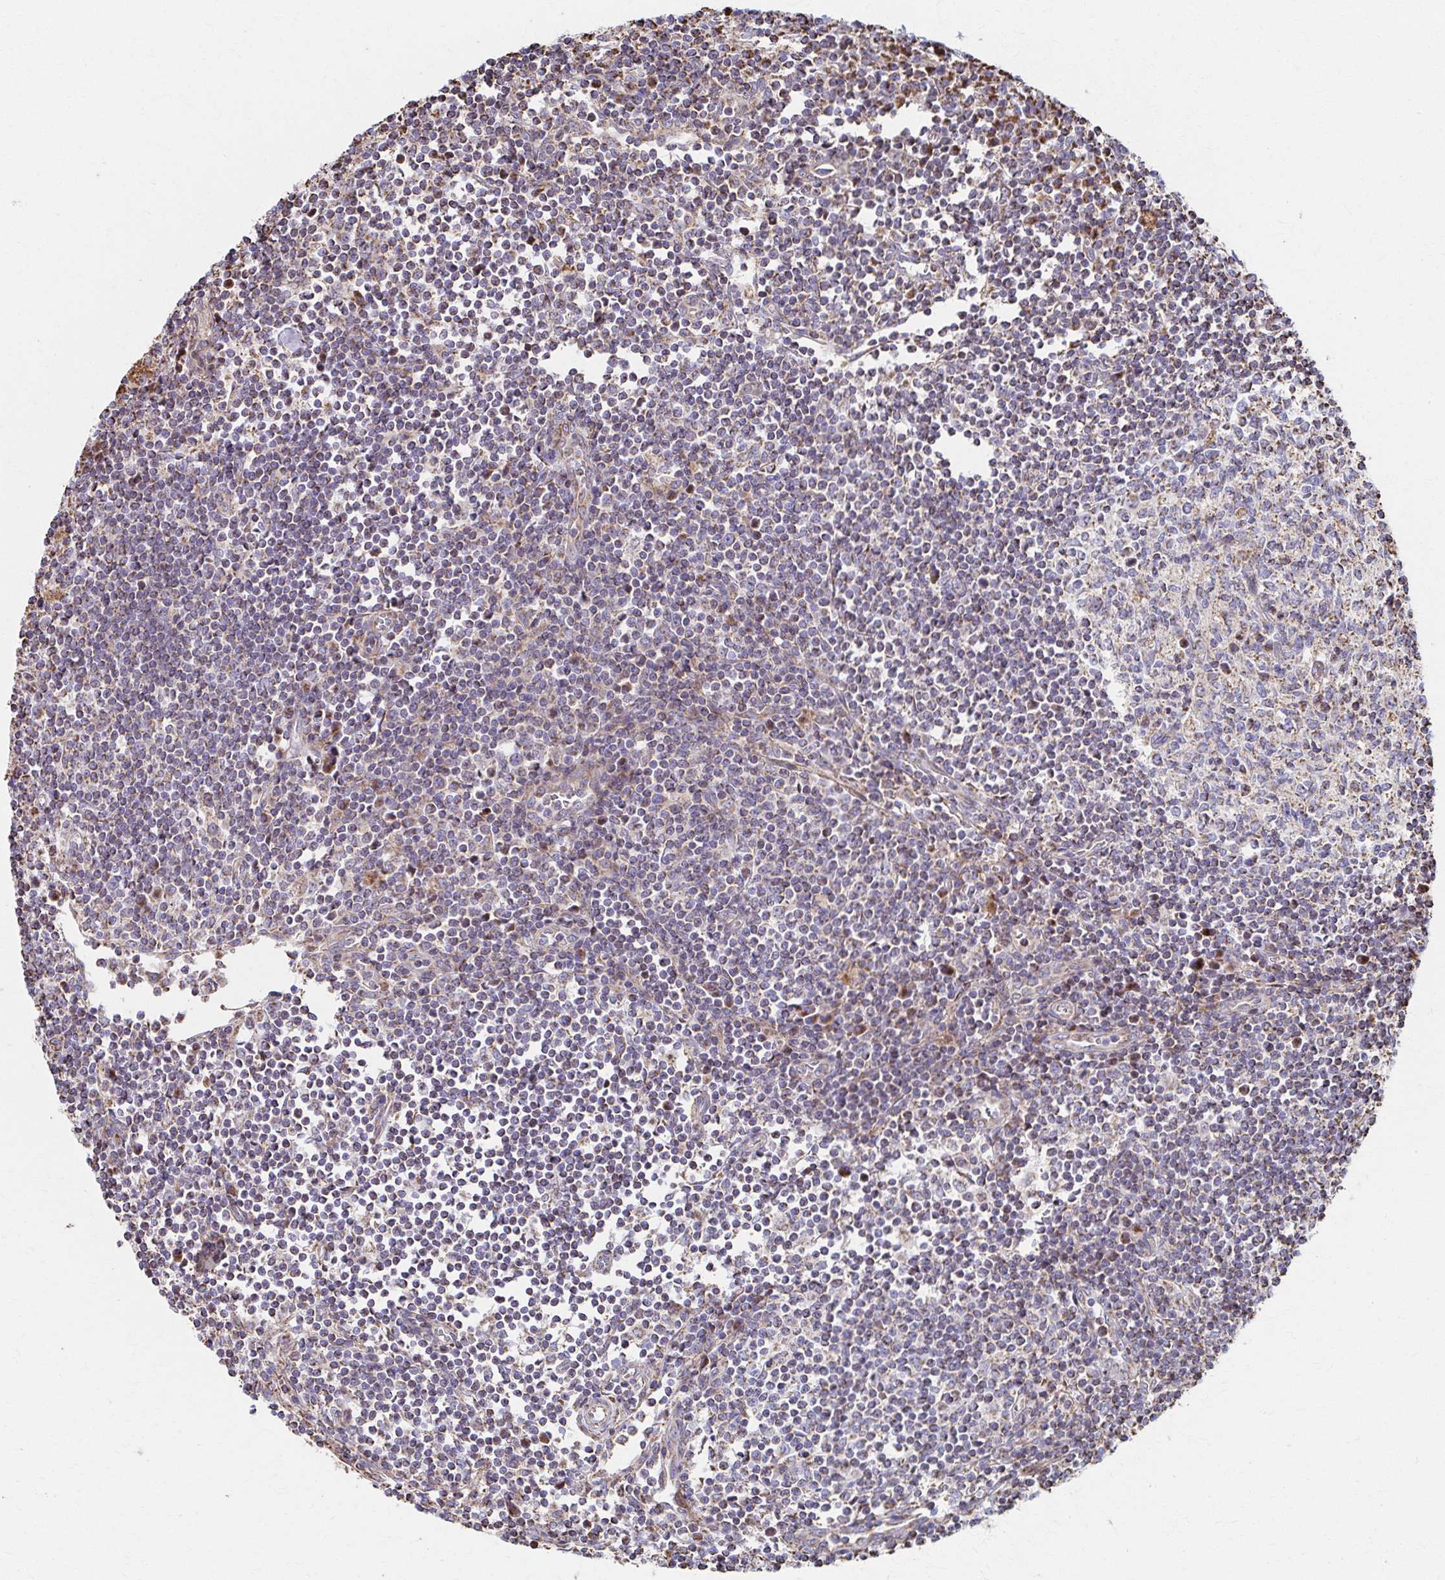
{"staining": {"intensity": "weak", "quantity": "25%-75%", "location": "cytoplasmic/membranous"}, "tissue": "lymph node", "cell_type": "Germinal center cells", "image_type": "normal", "snomed": [{"axis": "morphology", "description": "Normal tissue, NOS"}, {"axis": "topography", "description": "Lymph node"}], "caption": "Brown immunohistochemical staining in unremarkable lymph node shows weak cytoplasmic/membranous staining in about 25%-75% of germinal center cells. The protein of interest is shown in brown color, while the nuclei are stained blue.", "gene": "SAT1", "patient": {"sex": "male", "age": 67}}